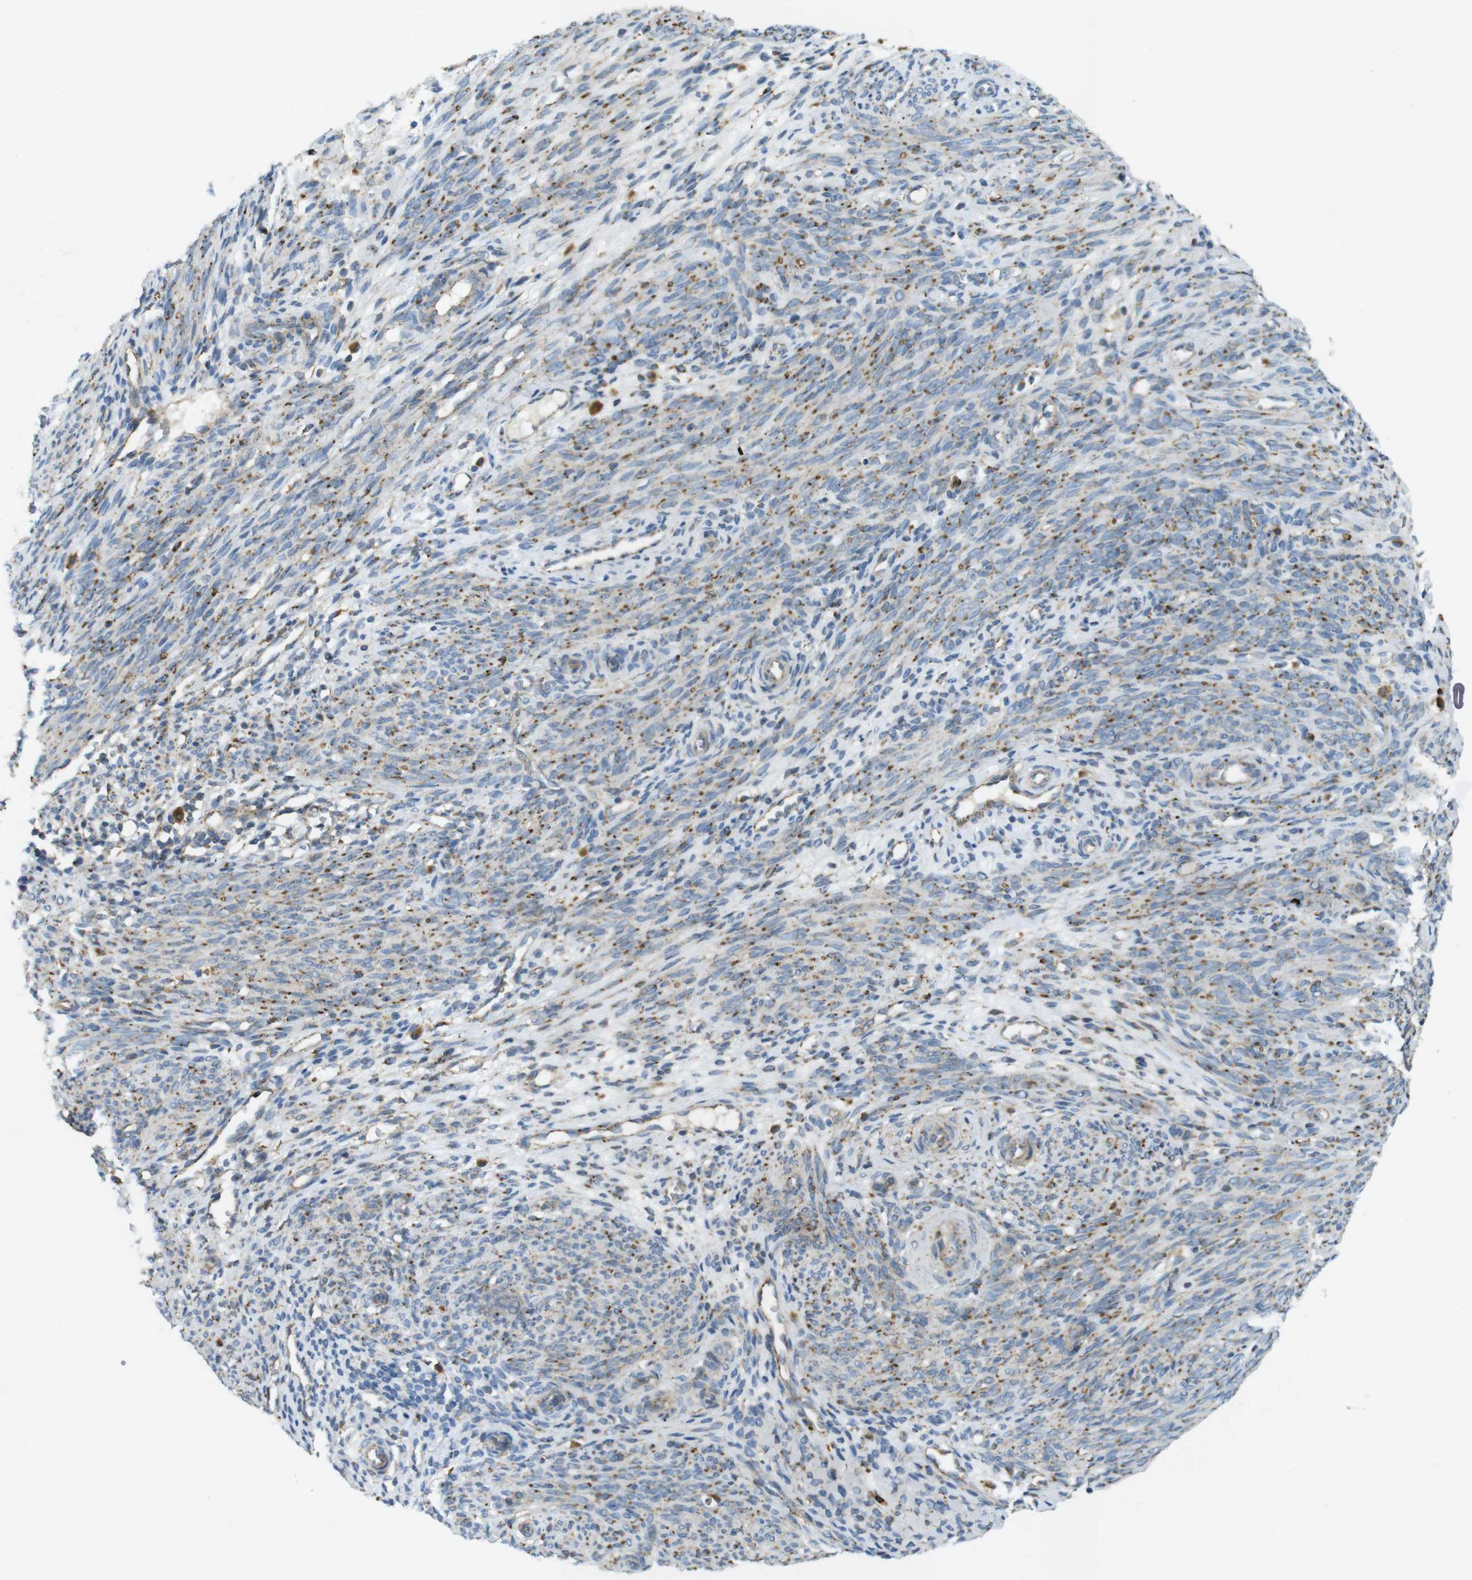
{"staining": {"intensity": "moderate", "quantity": "<25%", "location": "cytoplasmic/membranous"}, "tissue": "endometrium", "cell_type": "Cells in endometrial stroma", "image_type": "normal", "snomed": [{"axis": "morphology", "description": "Normal tissue, NOS"}, {"axis": "morphology", "description": "Adenocarcinoma, NOS"}, {"axis": "topography", "description": "Endometrium"}, {"axis": "topography", "description": "Ovary"}], "caption": "Immunohistochemistry (DAB (3,3'-diaminobenzidine)) staining of unremarkable human endometrium reveals moderate cytoplasmic/membranous protein positivity in approximately <25% of cells in endometrial stroma. The staining was performed using DAB, with brown indicating positive protein expression. Nuclei are stained blue with hematoxylin.", "gene": "LAMP1", "patient": {"sex": "female", "age": 68}}